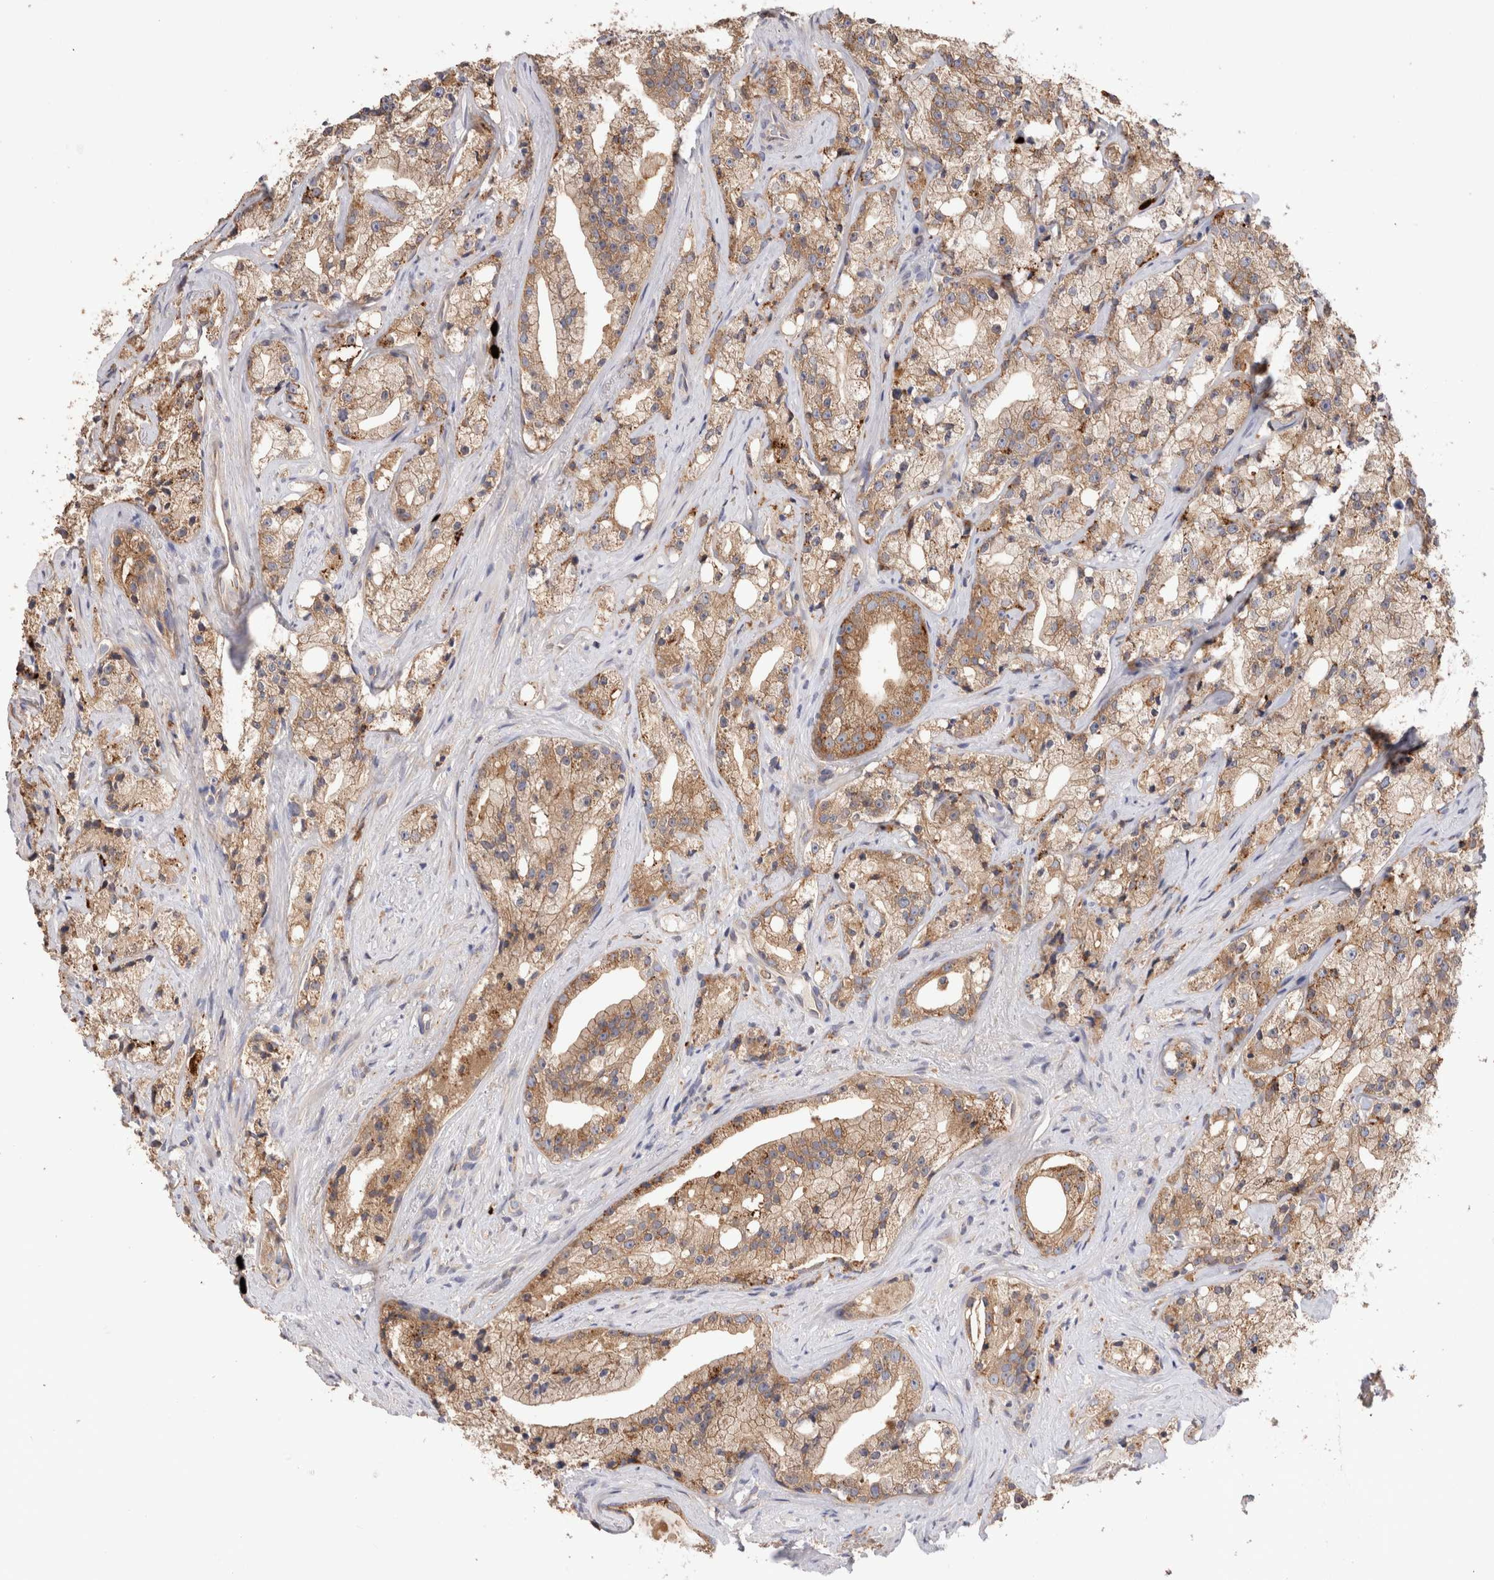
{"staining": {"intensity": "moderate", "quantity": ">75%", "location": "cytoplasmic/membranous"}, "tissue": "prostate cancer", "cell_type": "Tumor cells", "image_type": "cancer", "snomed": [{"axis": "morphology", "description": "Adenocarcinoma, High grade"}, {"axis": "topography", "description": "Prostate"}], "caption": "Moderate cytoplasmic/membranous positivity is appreciated in about >75% of tumor cells in prostate cancer.", "gene": "NXT2", "patient": {"sex": "male", "age": 64}}